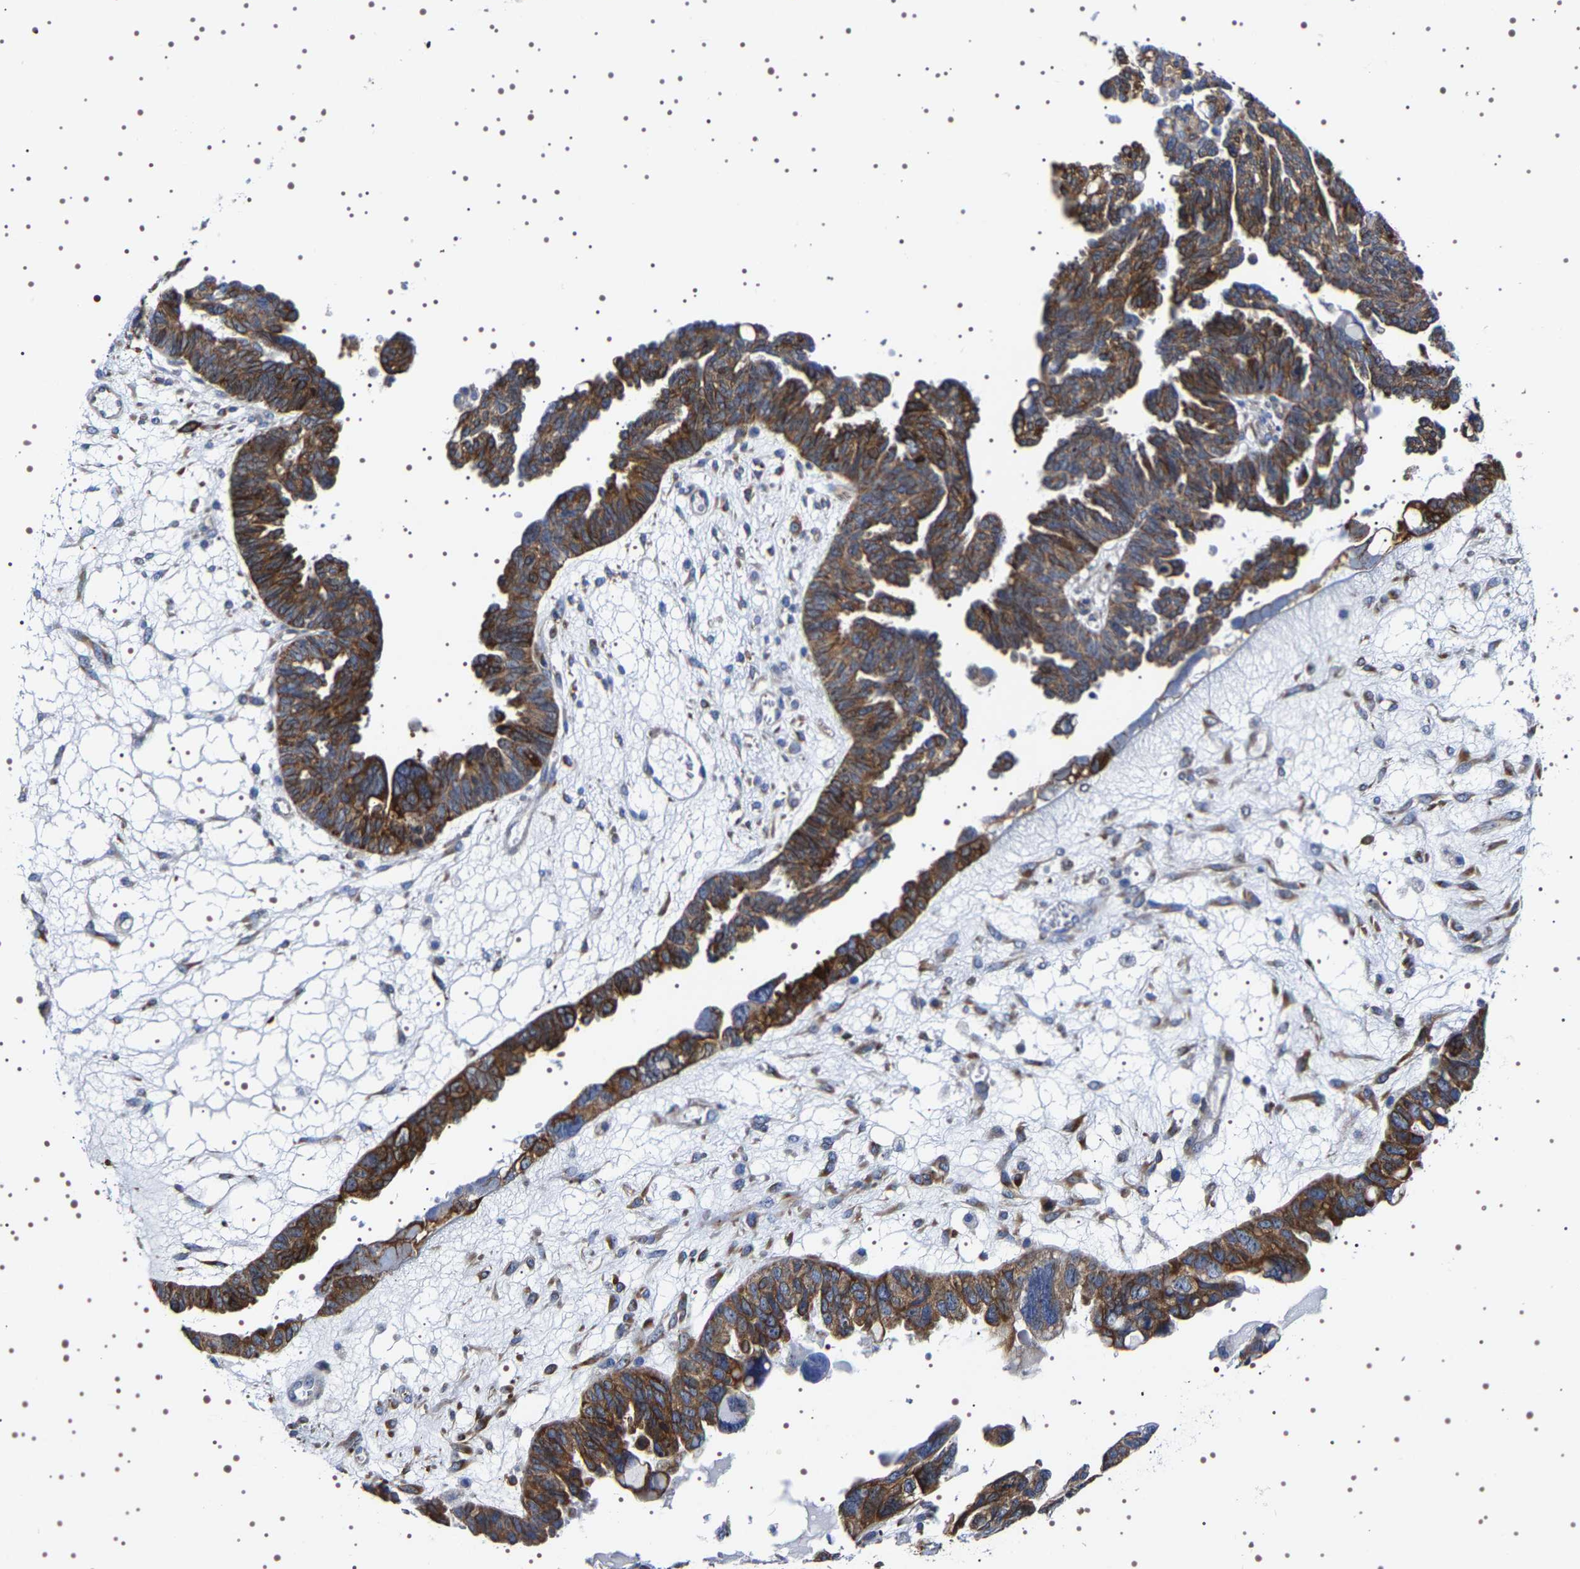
{"staining": {"intensity": "strong", "quantity": ">75%", "location": "cytoplasmic/membranous"}, "tissue": "ovarian cancer", "cell_type": "Tumor cells", "image_type": "cancer", "snomed": [{"axis": "morphology", "description": "Cystadenocarcinoma, serous, NOS"}, {"axis": "topography", "description": "Ovary"}], "caption": "IHC image of neoplastic tissue: human ovarian cancer (serous cystadenocarcinoma) stained using IHC displays high levels of strong protein expression localized specifically in the cytoplasmic/membranous of tumor cells, appearing as a cytoplasmic/membranous brown color.", "gene": "SQLE", "patient": {"sex": "female", "age": 79}}